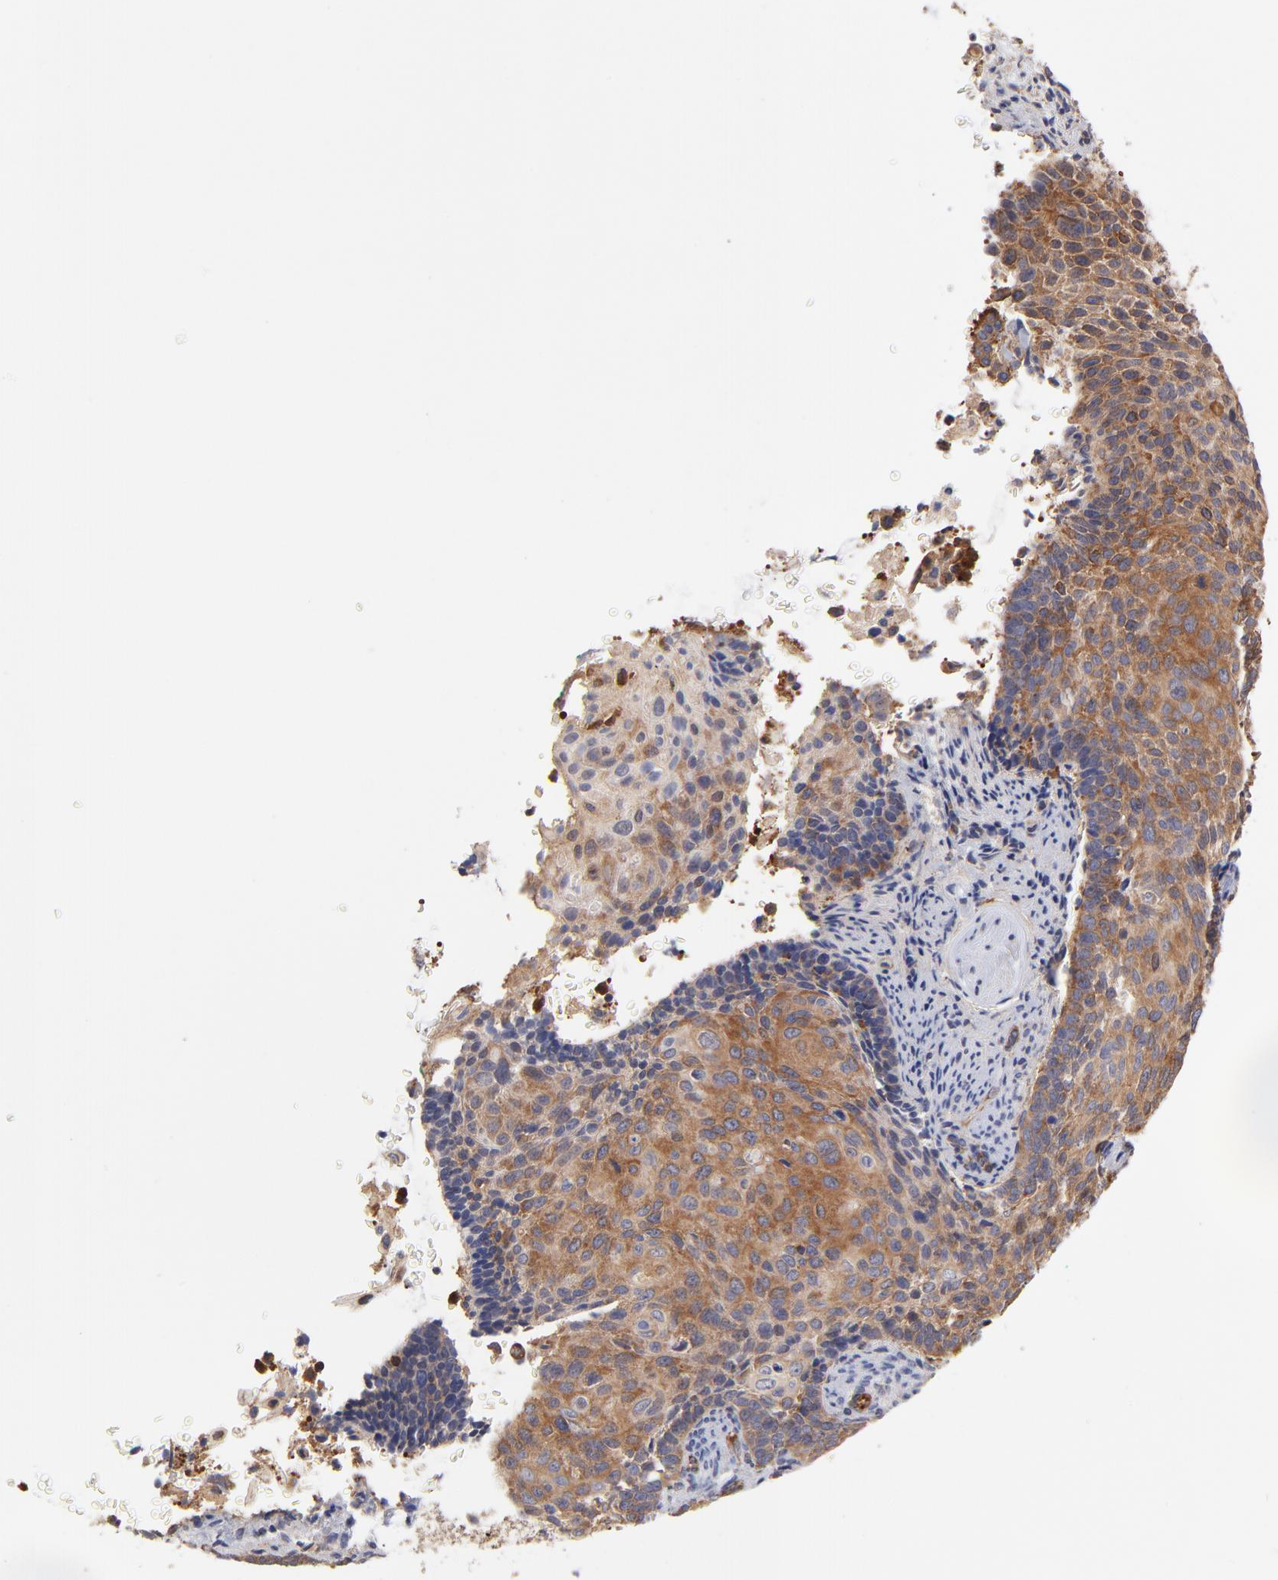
{"staining": {"intensity": "moderate", "quantity": ">75%", "location": "cytoplasmic/membranous"}, "tissue": "cervical cancer", "cell_type": "Tumor cells", "image_type": "cancer", "snomed": [{"axis": "morphology", "description": "Squamous cell carcinoma, NOS"}, {"axis": "topography", "description": "Cervix"}], "caption": "A brown stain highlights moderate cytoplasmic/membranous expression of a protein in human cervical cancer tumor cells.", "gene": "ASB7", "patient": {"sex": "female", "age": 33}}